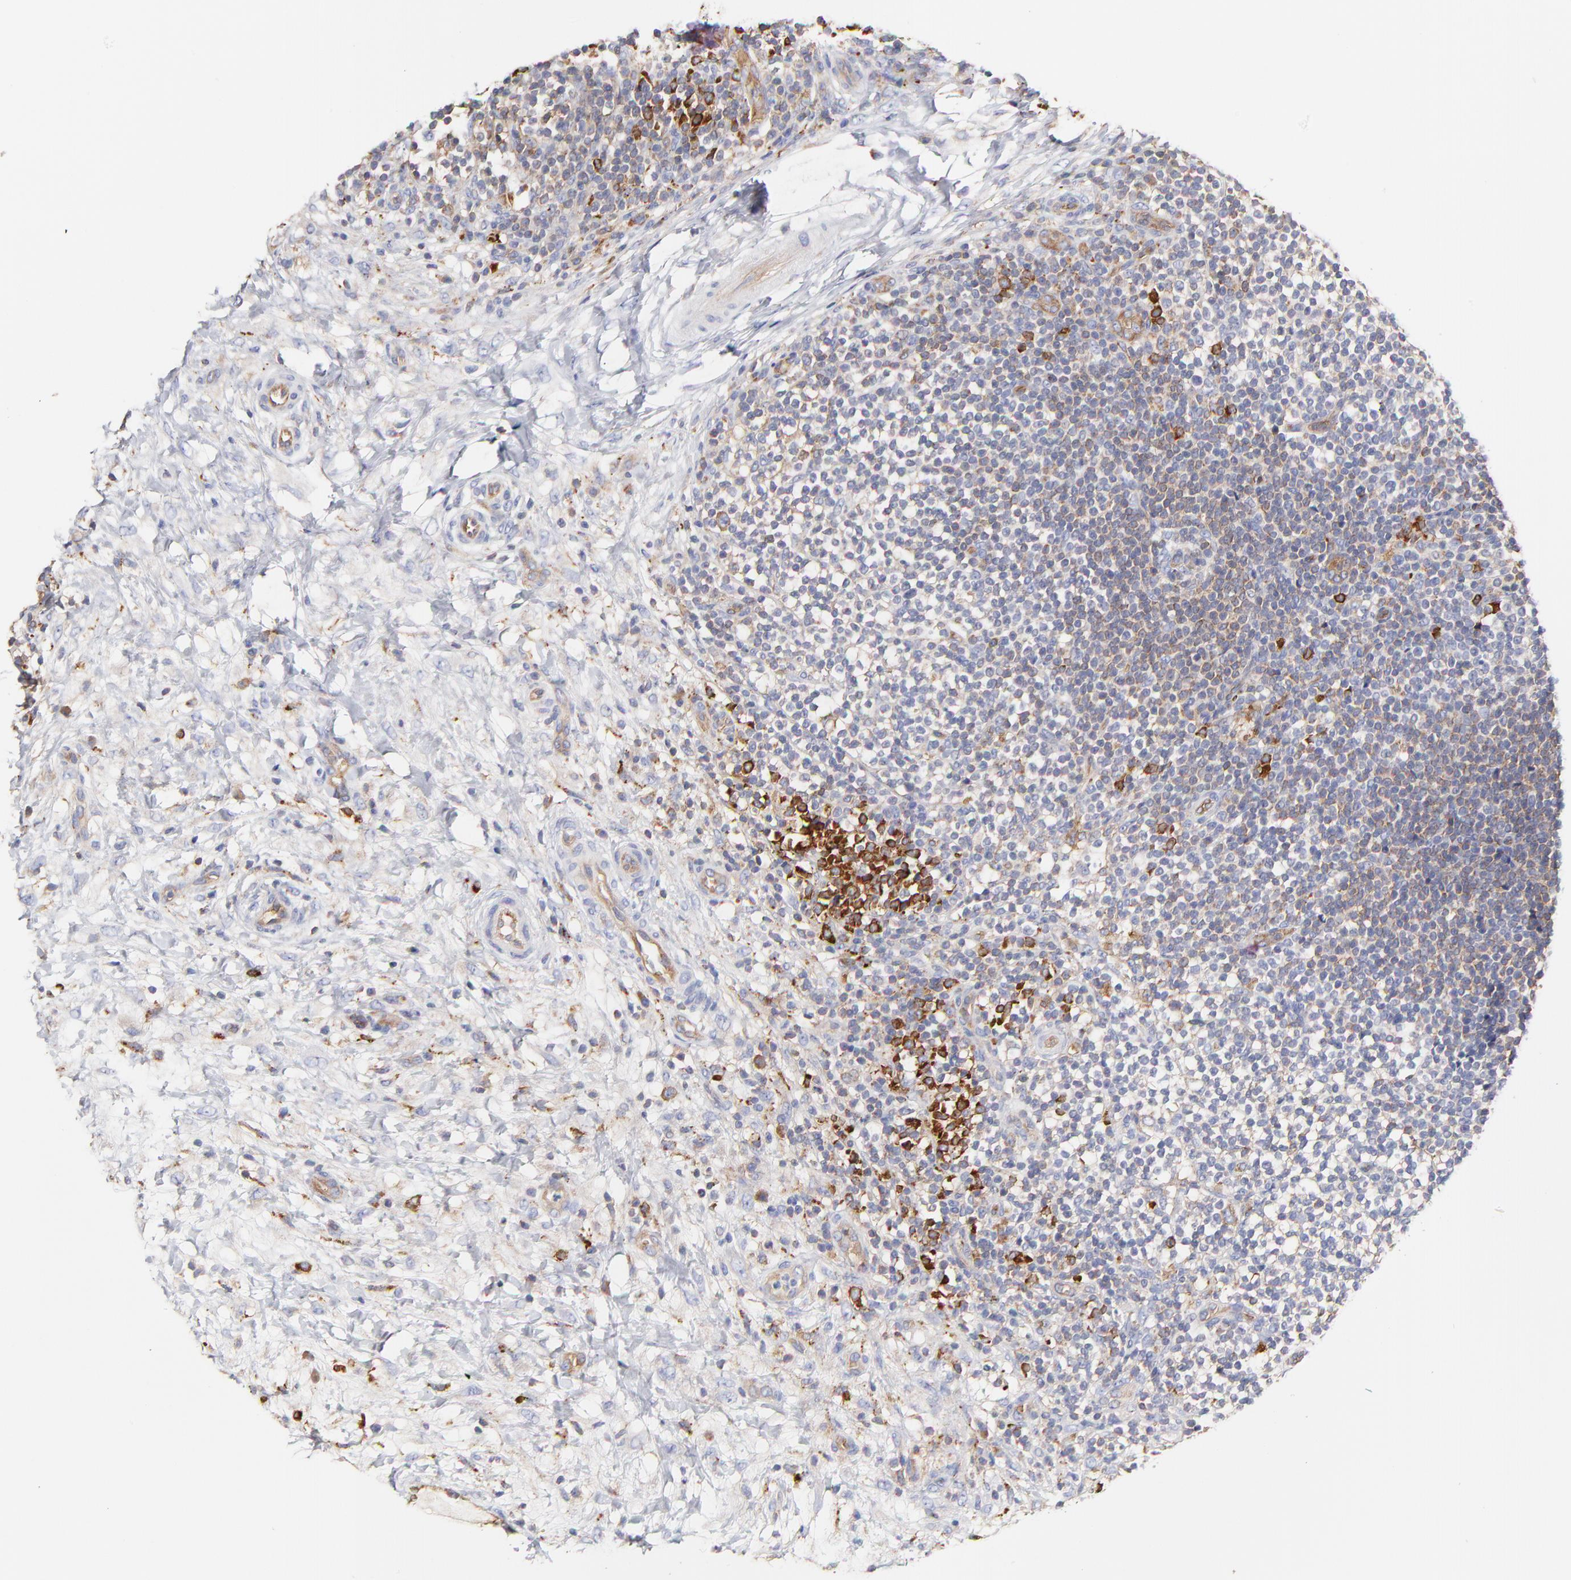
{"staining": {"intensity": "moderate", "quantity": "25%-75%", "location": "cytoplasmic/membranous"}, "tissue": "lymphoma", "cell_type": "Tumor cells", "image_type": "cancer", "snomed": [{"axis": "morphology", "description": "Malignant lymphoma, non-Hodgkin's type, Low grade"}, {"axis": "topography", "description": "Lymph node"}], "caption": "Immunohistochemistry image of lymphoma stained for a protein (brown), which demonstrates medium levels of moderate cytoplasmic/membranous staining in approximately 25%-75% of tumor cells.", "gene": "CD2AP", "patient": {"sex": "female", "age": 76}}